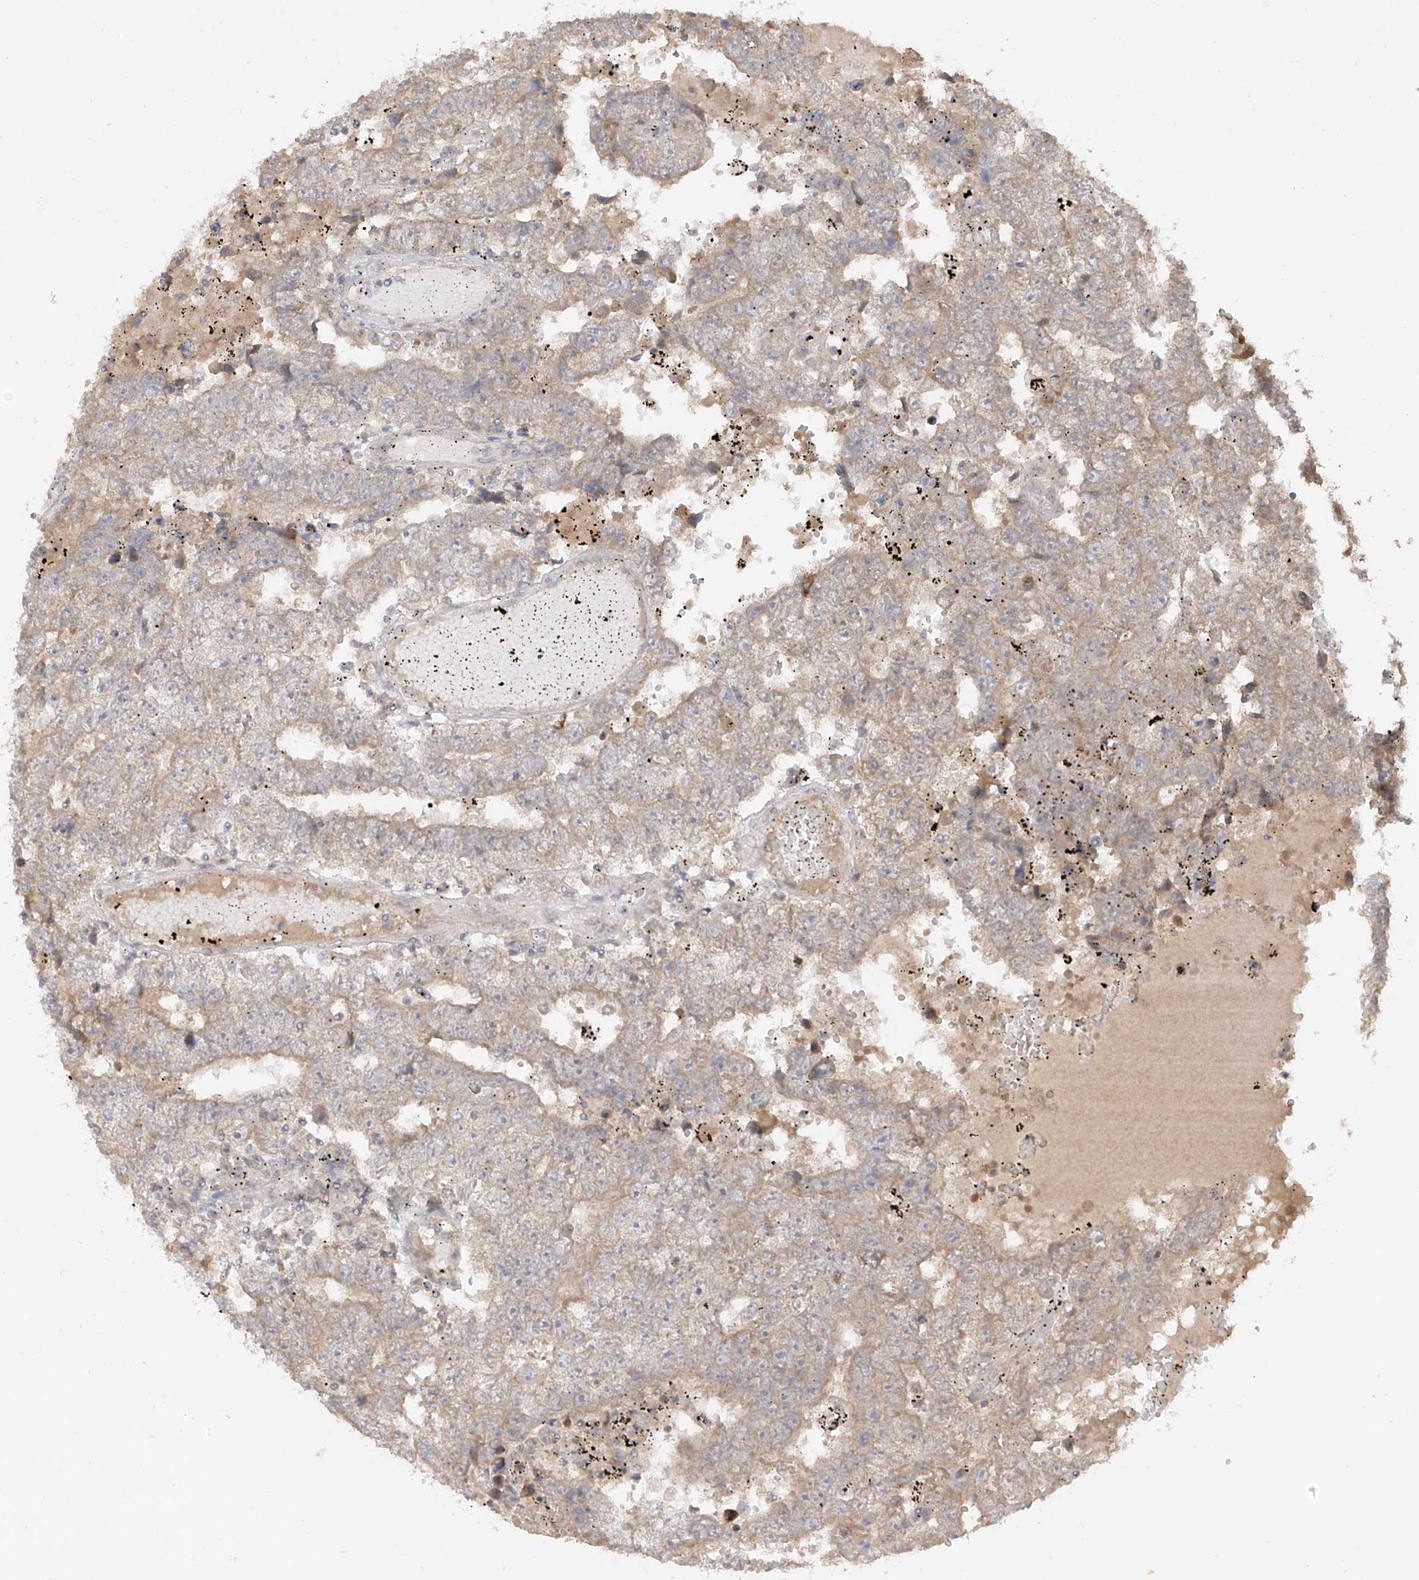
{"staining": {"intensity": "weak", "quantity": "<25%", "location": "cytoplasmic/membranous"}, "tissue": "testis cancer", "cell_type": "Tumor cells", "image_type": "cancer", "snomed": [{"axis": "morphology", "description": "Carcinoma, Embryonal, NOS"}, {"axis": "topography", "description": "Testis"}], "caption": "Immunohistochemical staining of human testis cancer shows no significant positivity in tumor cells.", "gene": "COLGALT2", "patient": {"sex": "male", "age": 25}}